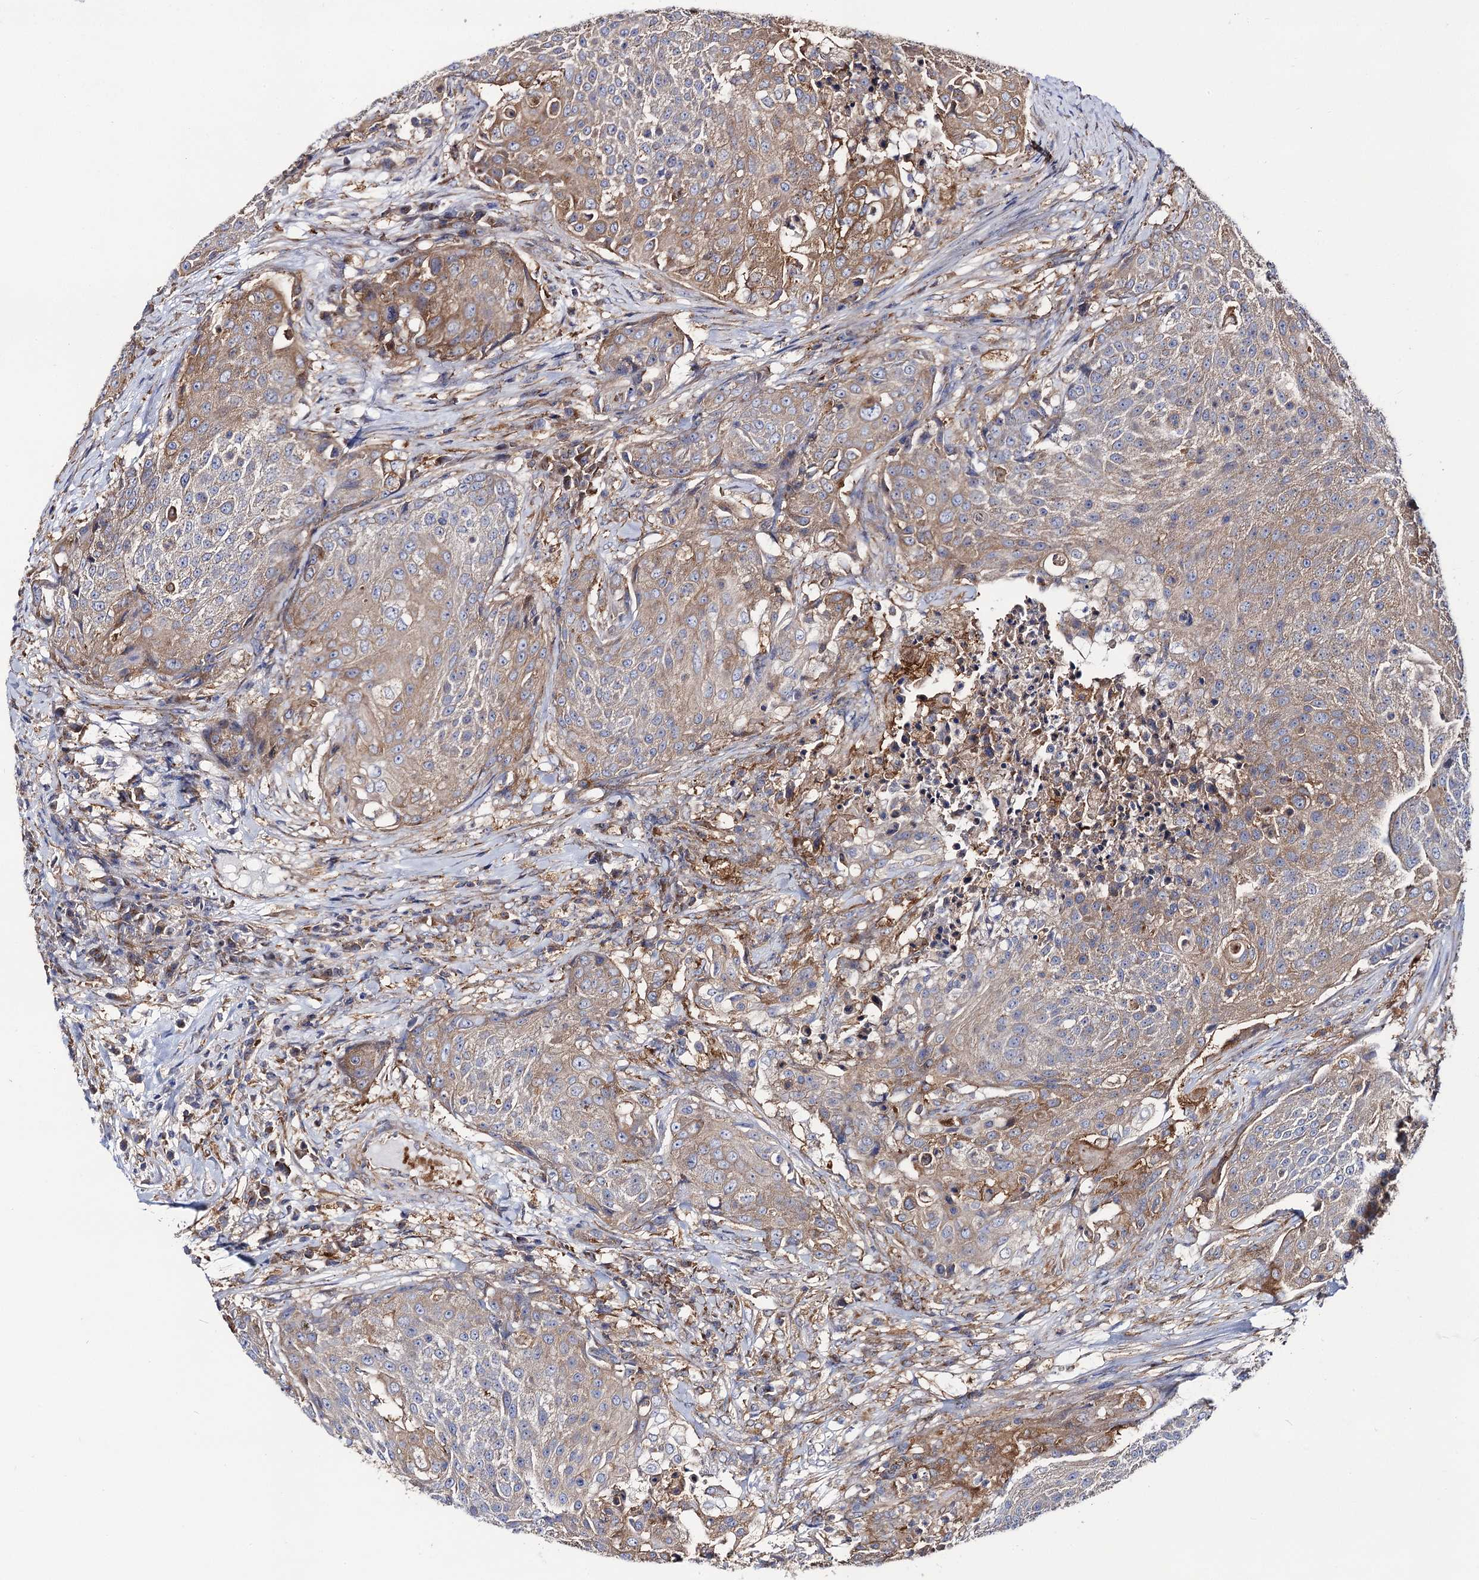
{"staining": {"intensity": "moderate", "quantity": "25%-75%", "location": "cytoplasmic/membranous"}, "tissue": "urothelial cancer", "cell_type": "Tumor cells", "image_type": "cancer", "snomed": [{"axis": "morphology", "description": "Urothelial carcinoma, High grade"}, {"axis": "topography", "description": "Urinary bladder"}], "caption": "This image exhibits immunohistochemistry staining of urothelial cancer, with medium moderate cytoplasmic/membranous expression in about 25%-75% of tumor cells.", "gene": "DYDC1", "patient": {"sex": "female", "age": 63}}